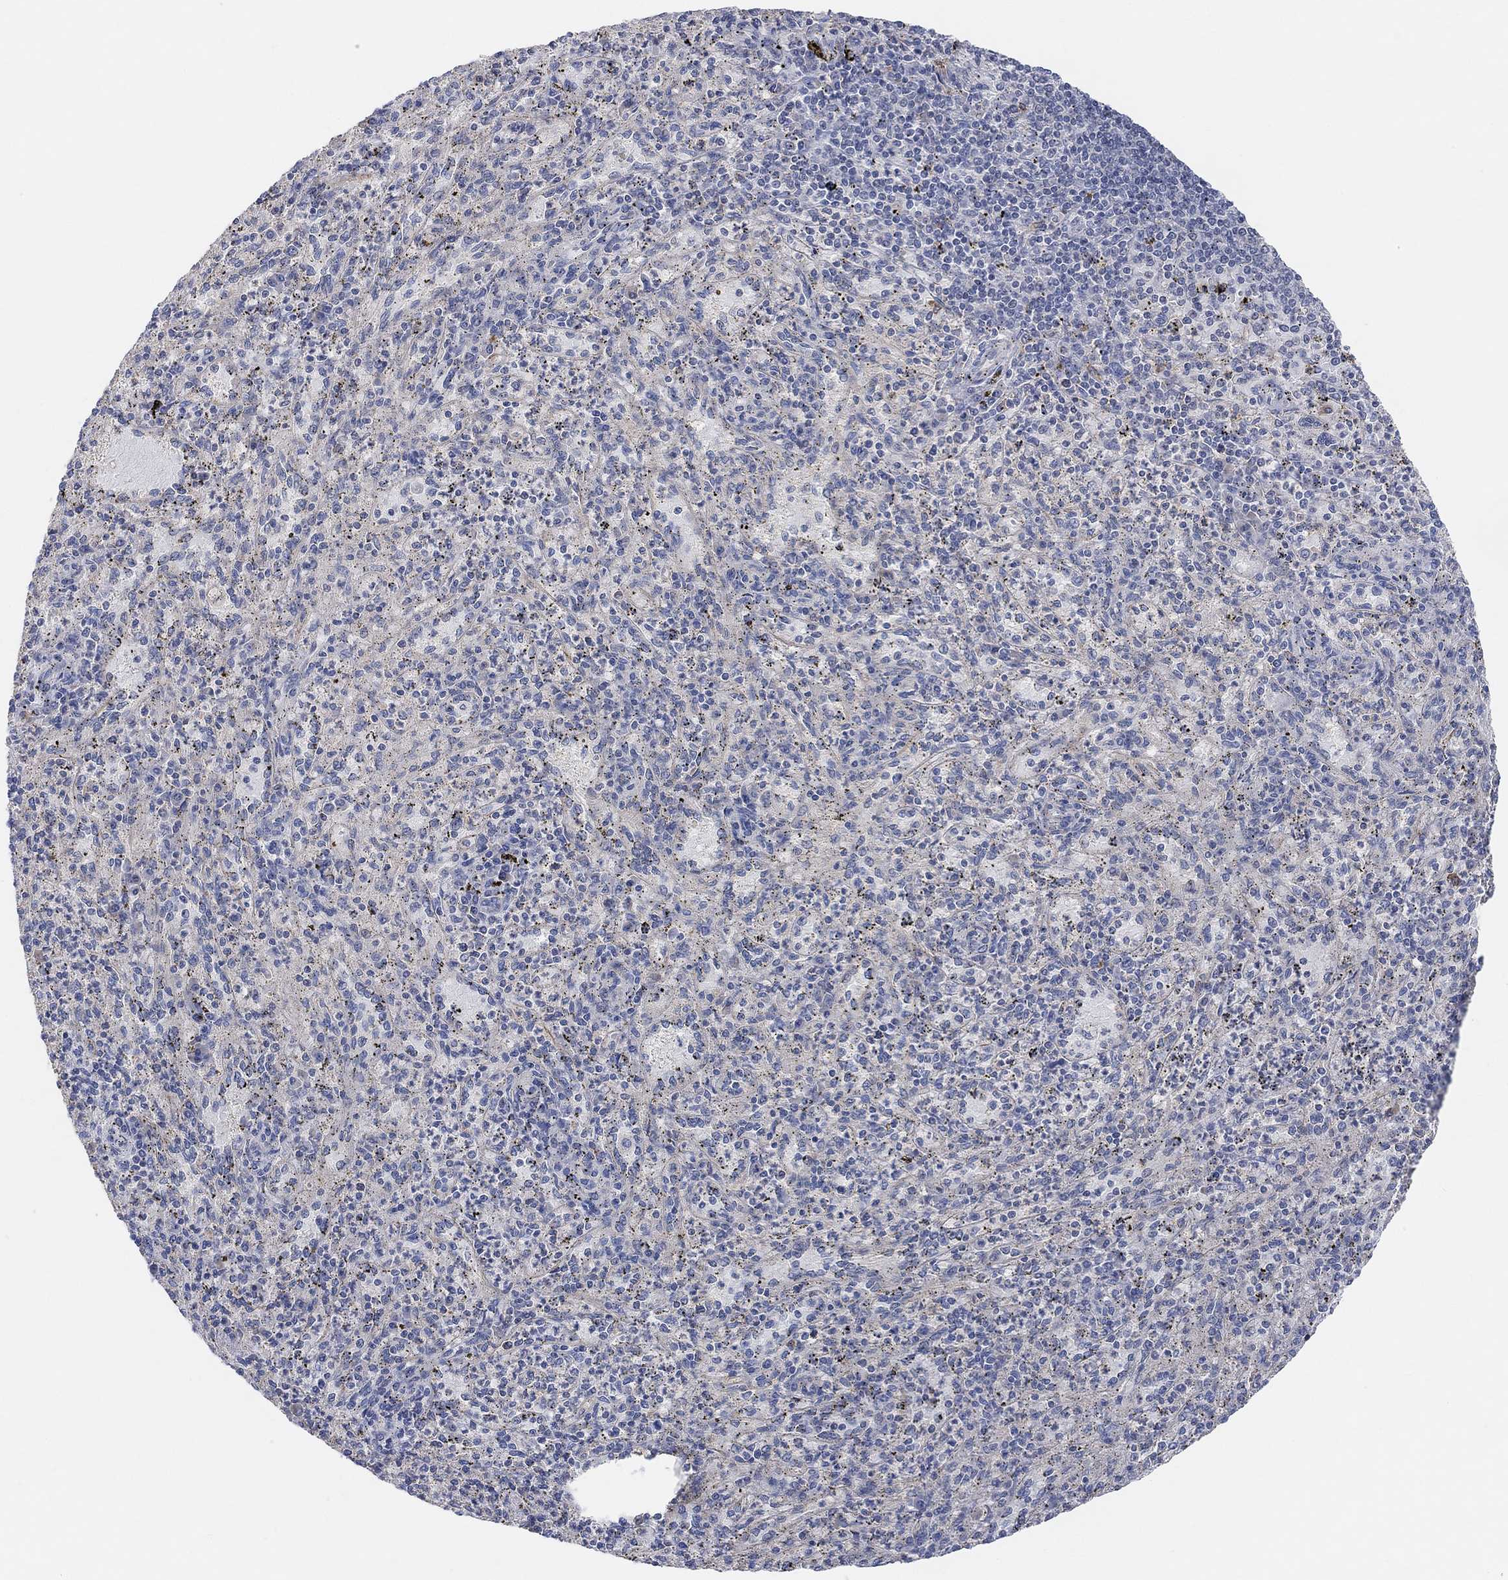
{"staining": {"intensity": "negative", "quantity": "none", "location": "none"}, "tissue": "spleen", "cell_type": "Cells in red pulp", "image_type": "normal", "snomed": [{"axis": "morphology", "description": "Normal tissue, NOS"}, {"axis": "topography", "description": "Spleen"}], "caption": "Immunohistochemical staining of normal spleen shows no significant positivity in cells in red pulp.", "gene": "HCRTR1", "patient": {"sex": "male", "age": 60}}